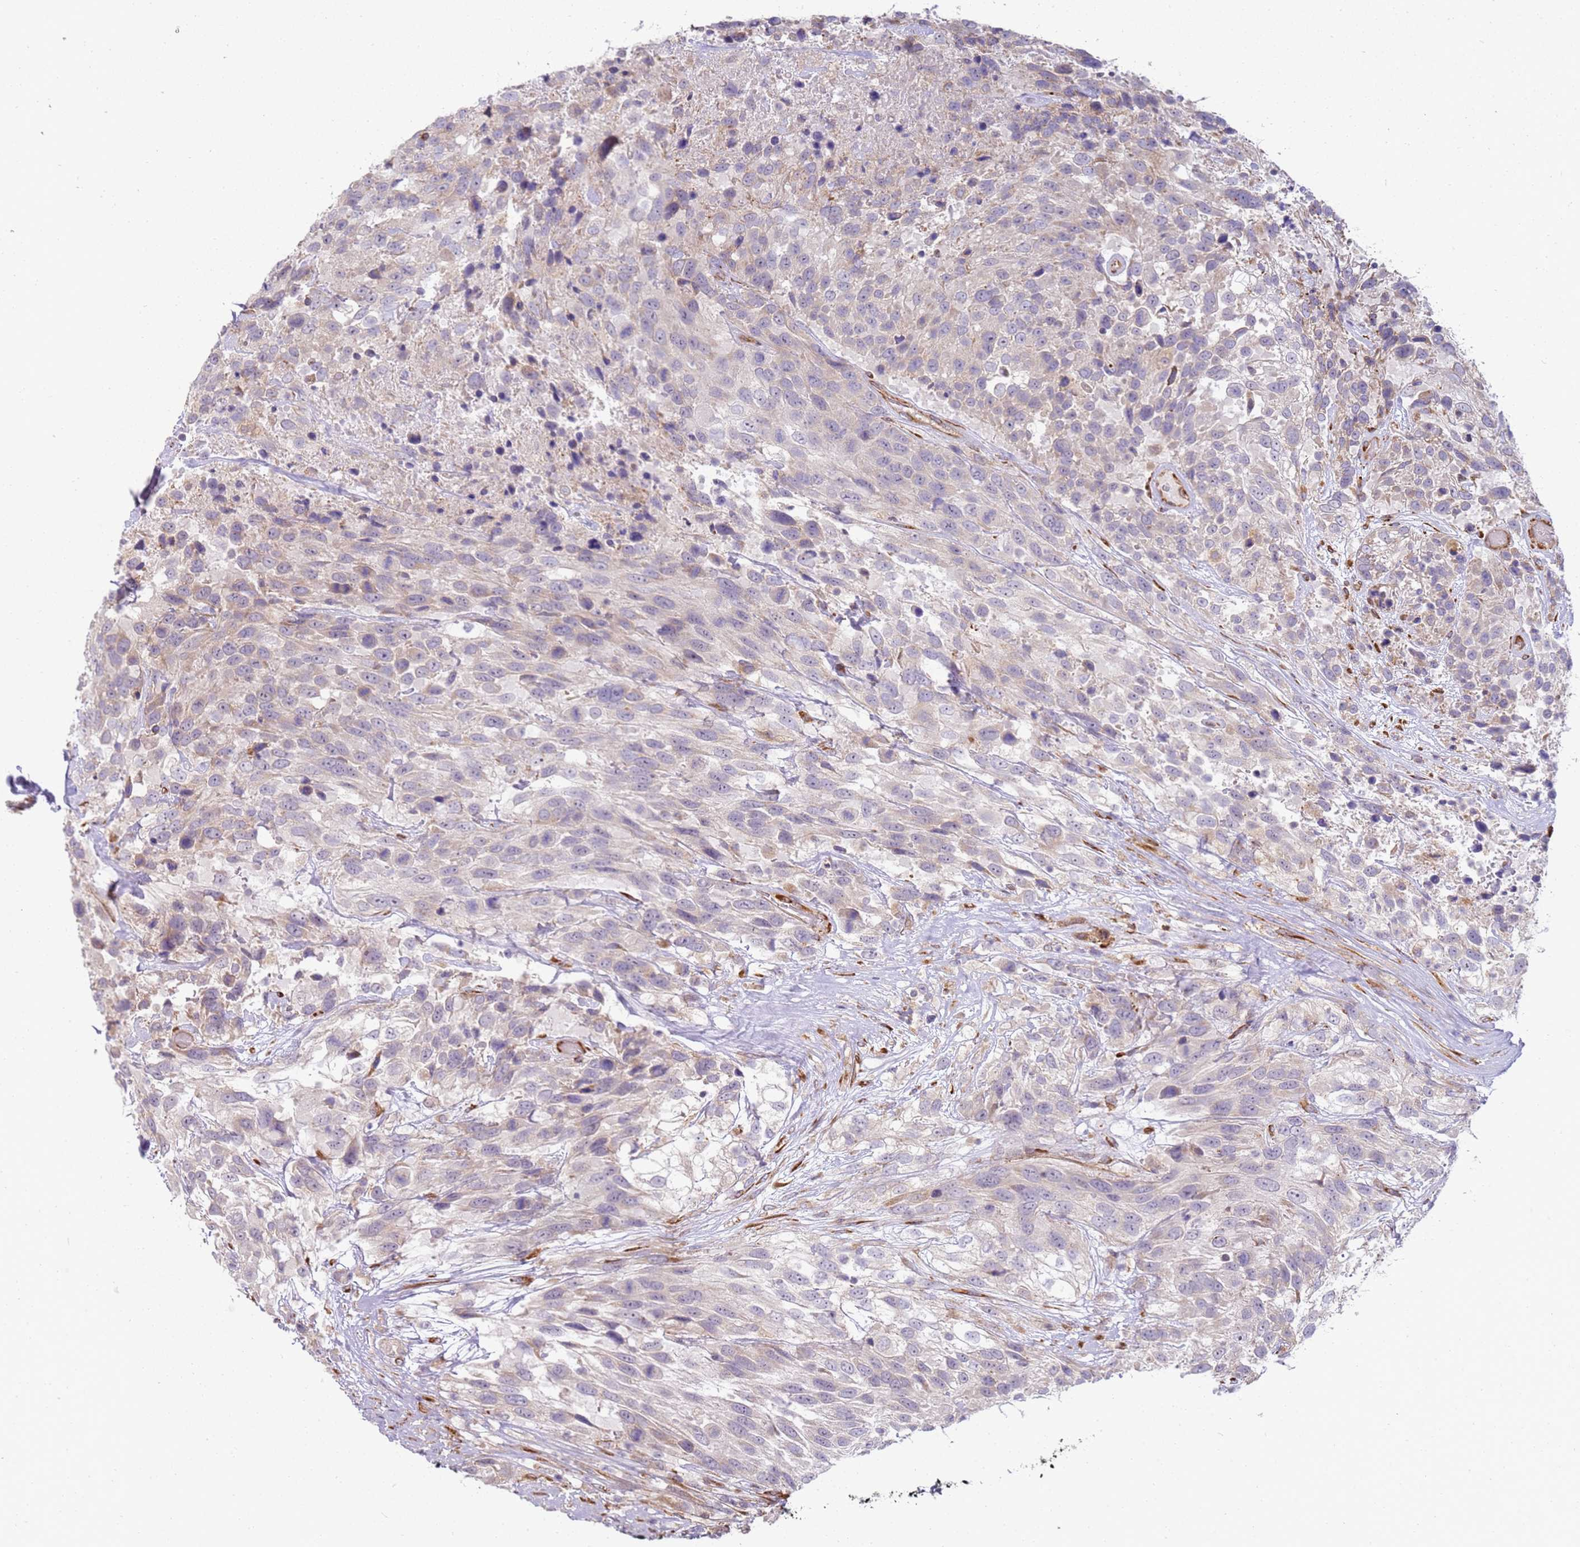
{"staining": {"intensity": "negative", "quantity": "none", "location": "none"}, "tissue": "urothelial cancer", "cell_type": "Tumor cells", "image_type": "cancer", "snomed": [{"axis": "morphology", "description": "Urothelial carcinoma, High grade"}, {"axis": "topography", "description": "Urinary bladder"}], "caption": "High-grade urothelial carcinoma stained for a protein using IHC shows no staining tumor cells.", "gene": "GRAP", "patient": {"sex": "female", "age": 70}}